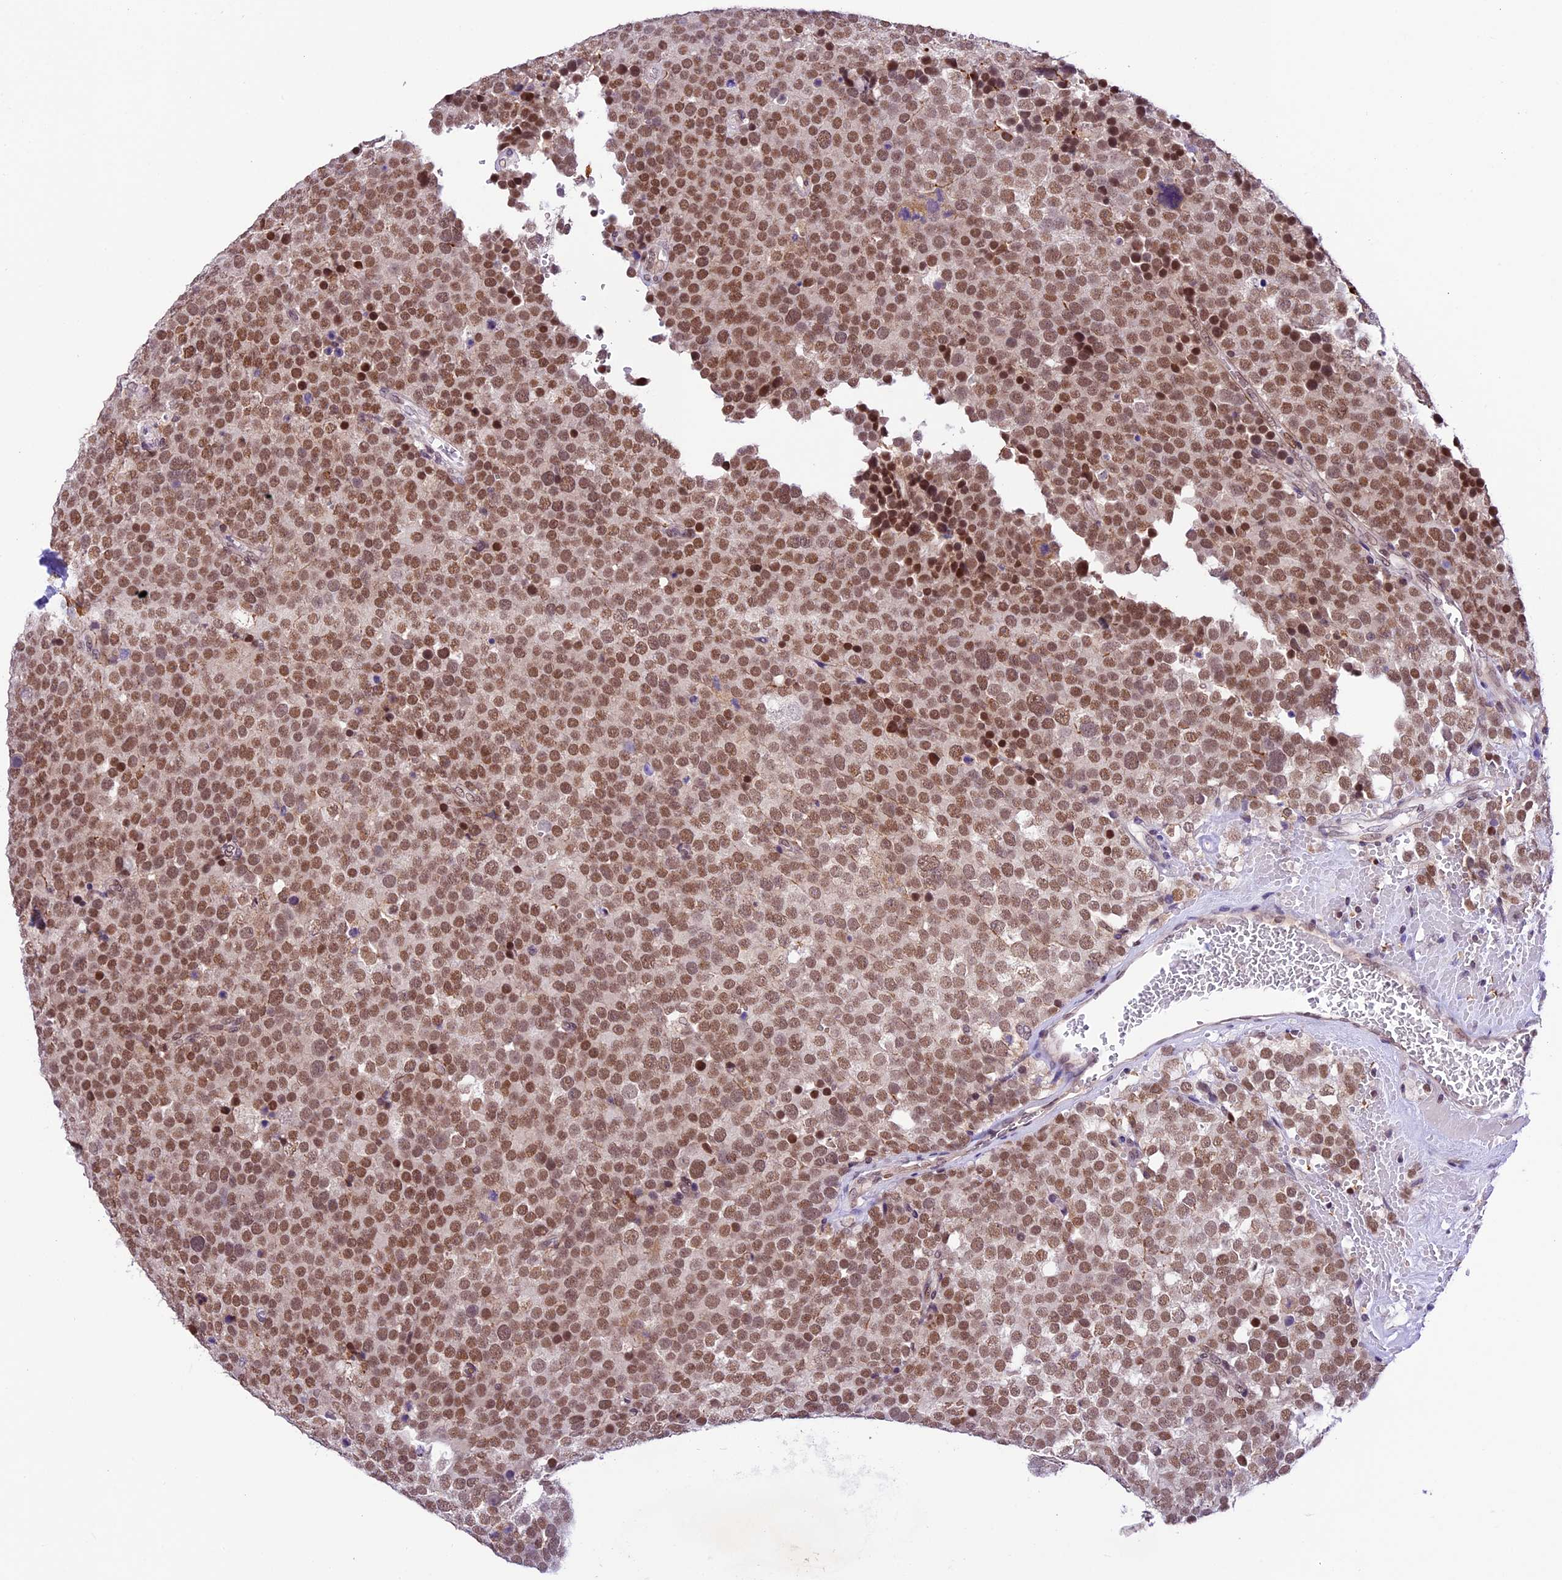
{"staining": {"intensity": "moderate", "quantity": ">75%", "location": "nuclear"}, "tissue": "testis cancer", "cell_type": "Tumor cells", "image_type": "cancer", "snomed": [{"axis": "morphology", "description": "Seminoma, NOS"}, {"axis": "topography", "description": "Testis"}], "caption": "Tumor cells reveal medium levels of moderate nuclear positivity in about >75% of cells in seminoma (testis).", "gene": "SHKBP1", "patient": {"sex": "male", "age": 71}}